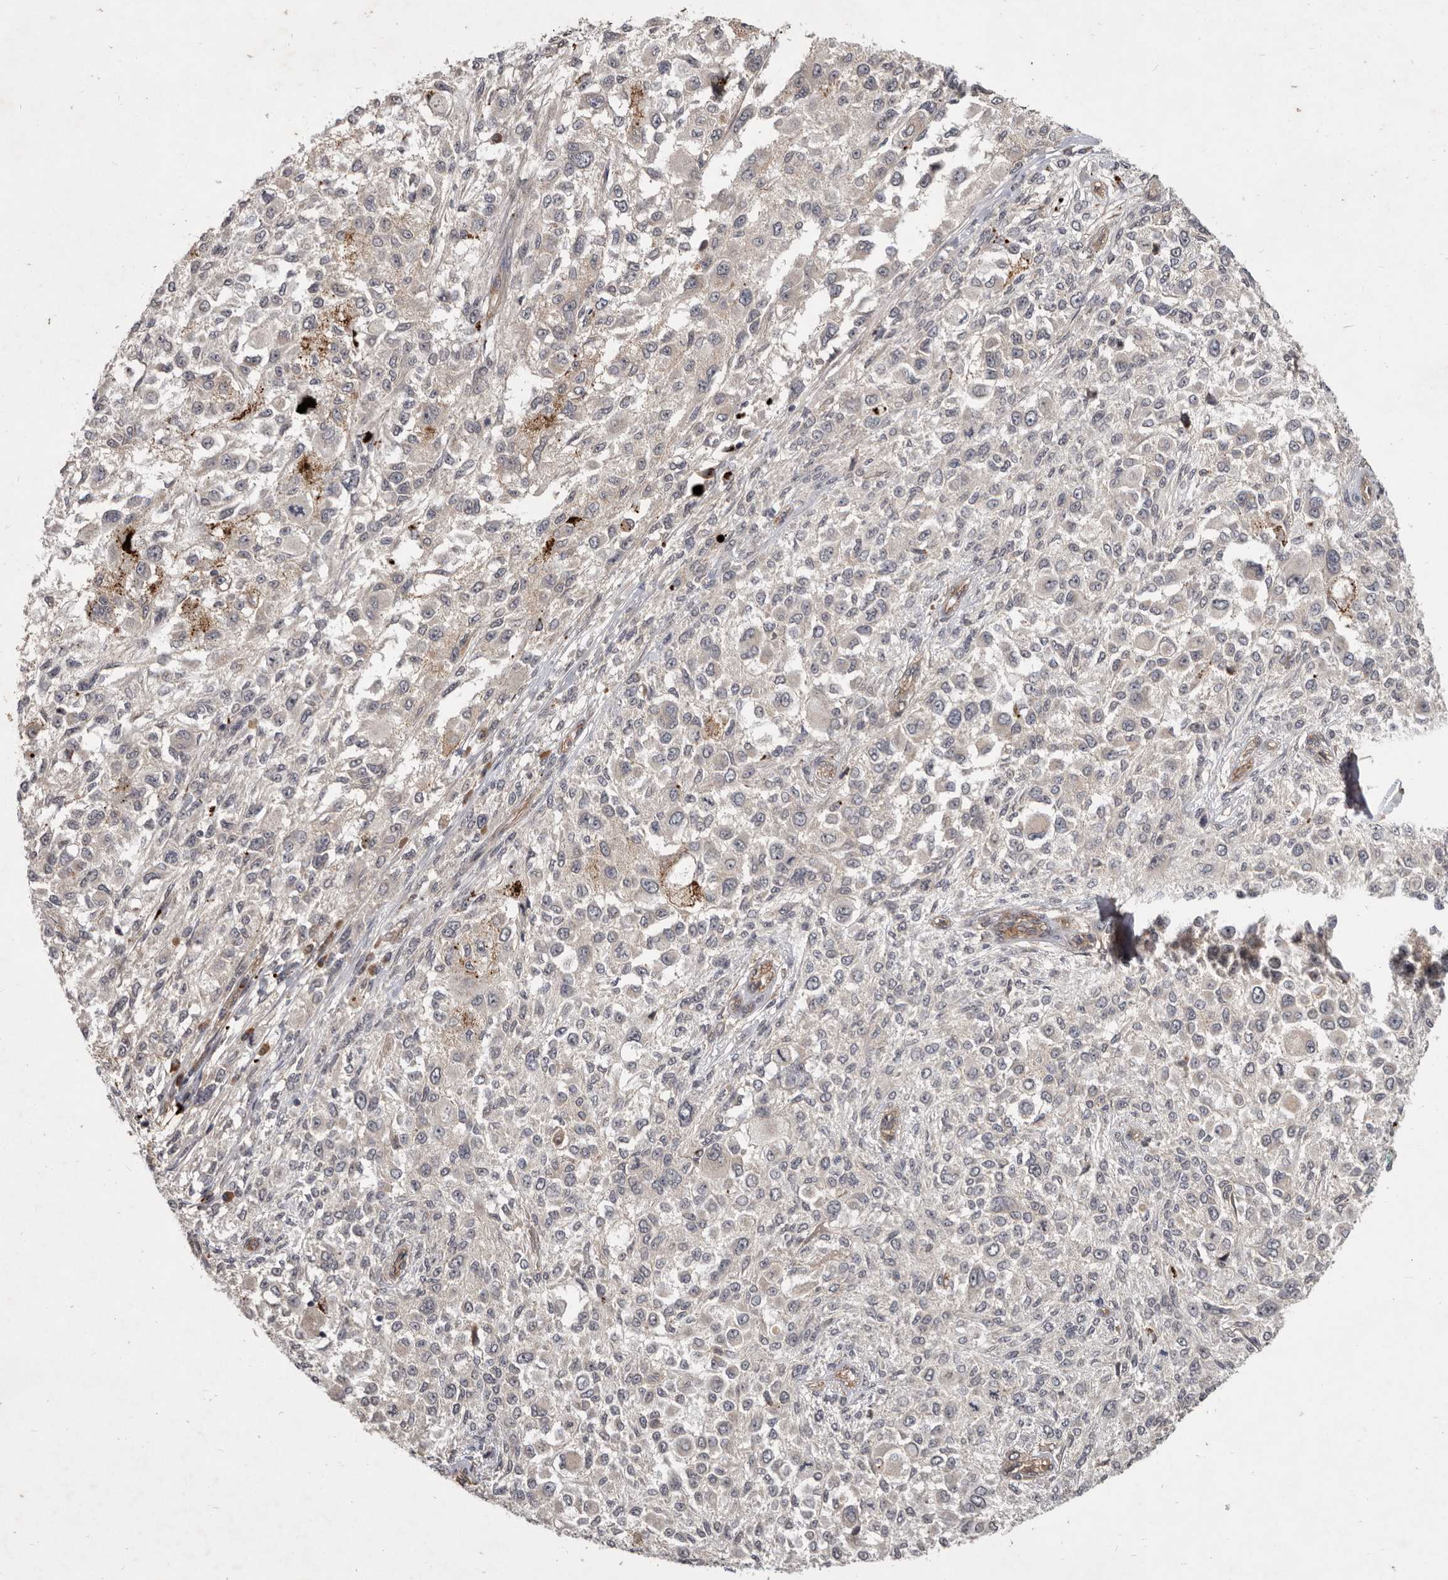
{"staining": {"intensity": "negative", "quantity": "none", "location": "none"}, "tissue": "melanoma", "cell_type": "Tumor cells", "image_type": "cancer", "snomed": [{"axis": "morphology", "description": "Necrosis, NOS"}, {"axis": "morphology", "description": "Malignant melanoma, NOS"}, {"axis": "topography", "description": "Skin"}], "caption": "Melanoma was stained to show a protein in brown. There is no significant positivity in tumor cells. The staining is performed using DAB (3,3'-diaminobenzidine) brown chromogen with nuclei counter-stained in using hematoxylin.", "gene": "DNAJC28", "patient": {"sex": "female", "age": 87}}